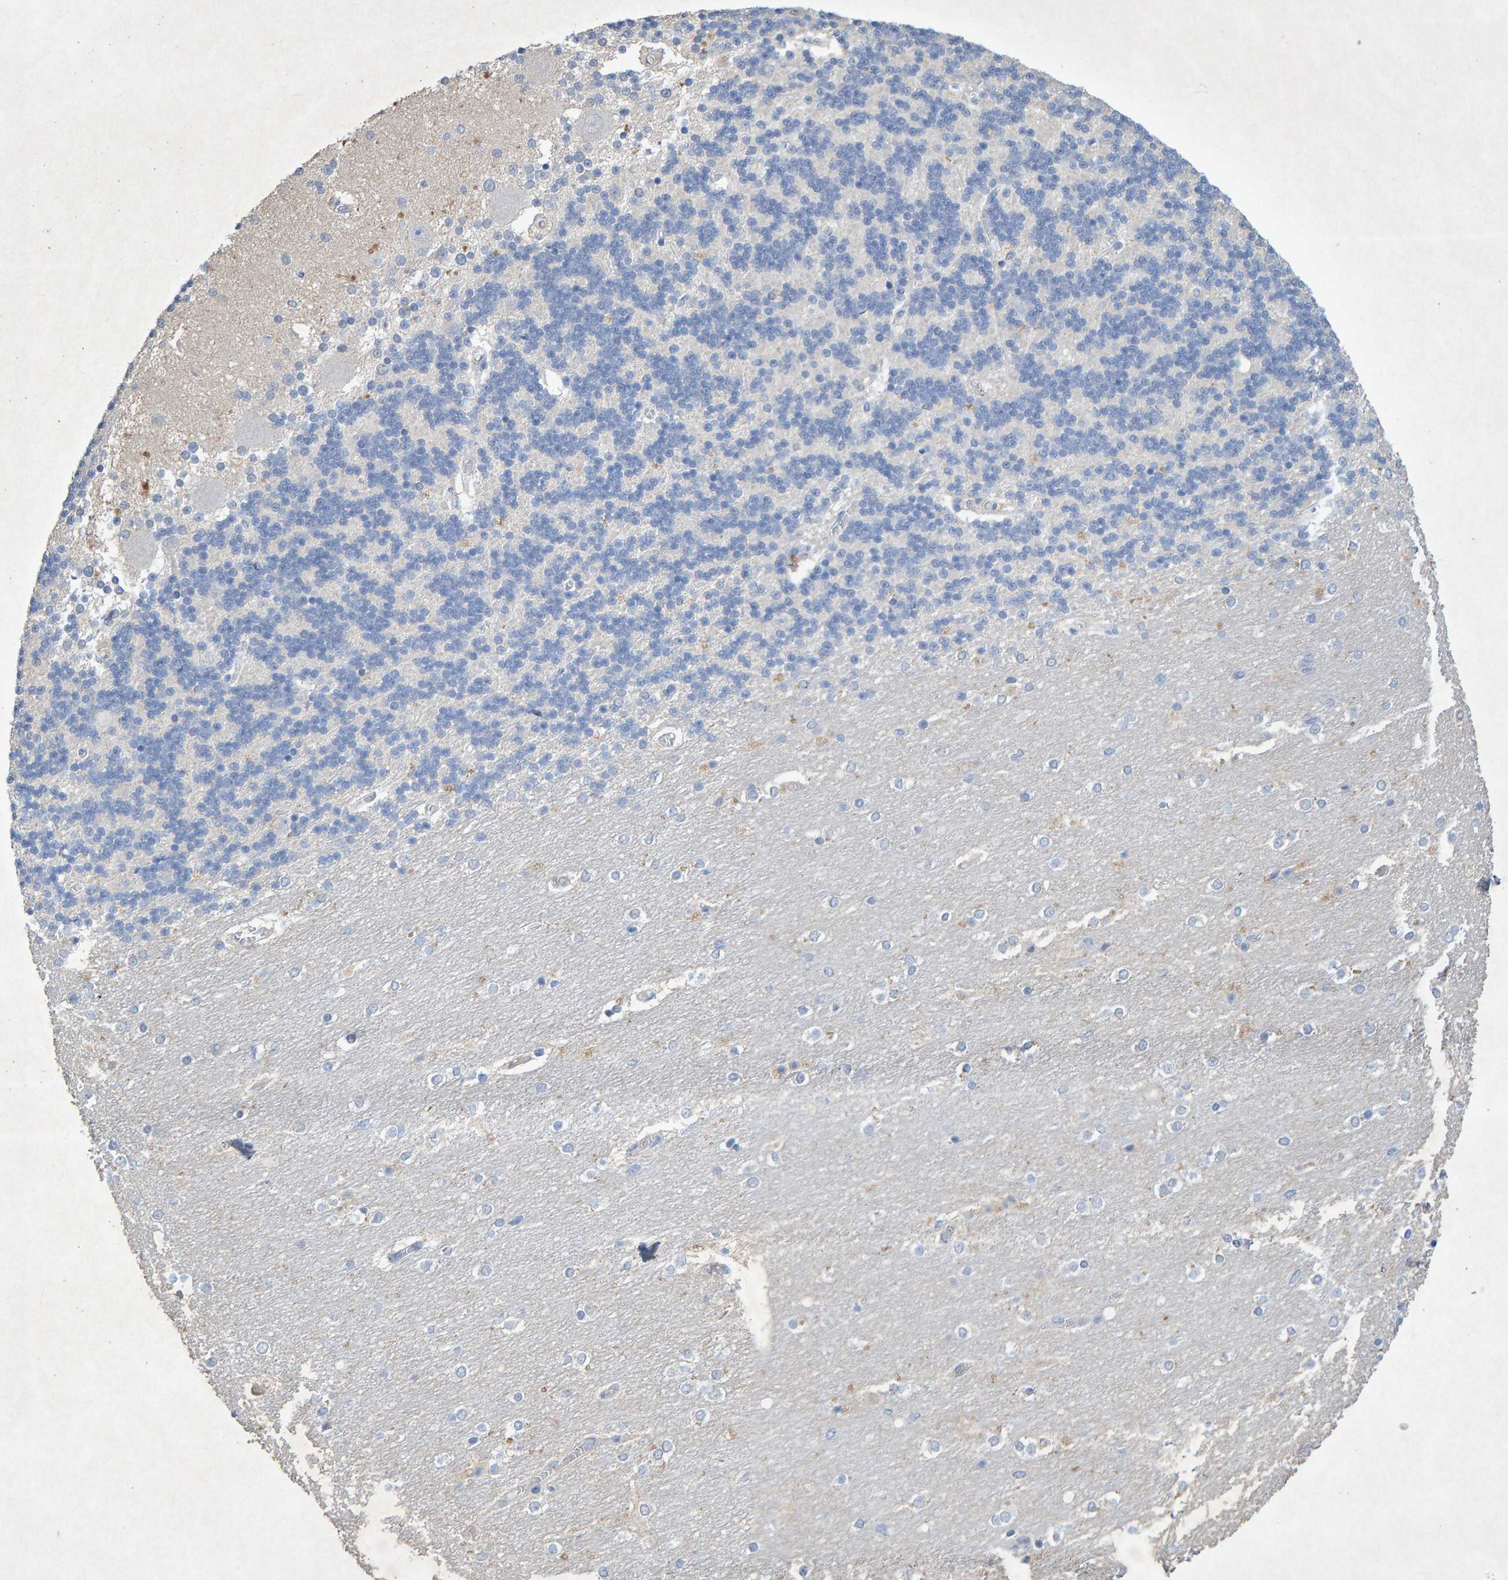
{"staining": {"intensity": "negative", "quantity": "none", "location": "none"}, "tissue": "cerebellum", "cell_type": "Cells in granular layer", "image_type": "normal", "snomed": [{"axis": "morphology", "description": "Normal tissue, NOS"}, {"axis": "topography", "description": "Cerebellum"}], "caption": "A photomicrograph of cerebellum stained for a protein exhibits no brown staining in cells in granular layer. (Immunohistochemistry (ihc), brightfield microscopy, high magnification).", "gene": "CTH", "patient": {"sex": "female", "age": 54}}